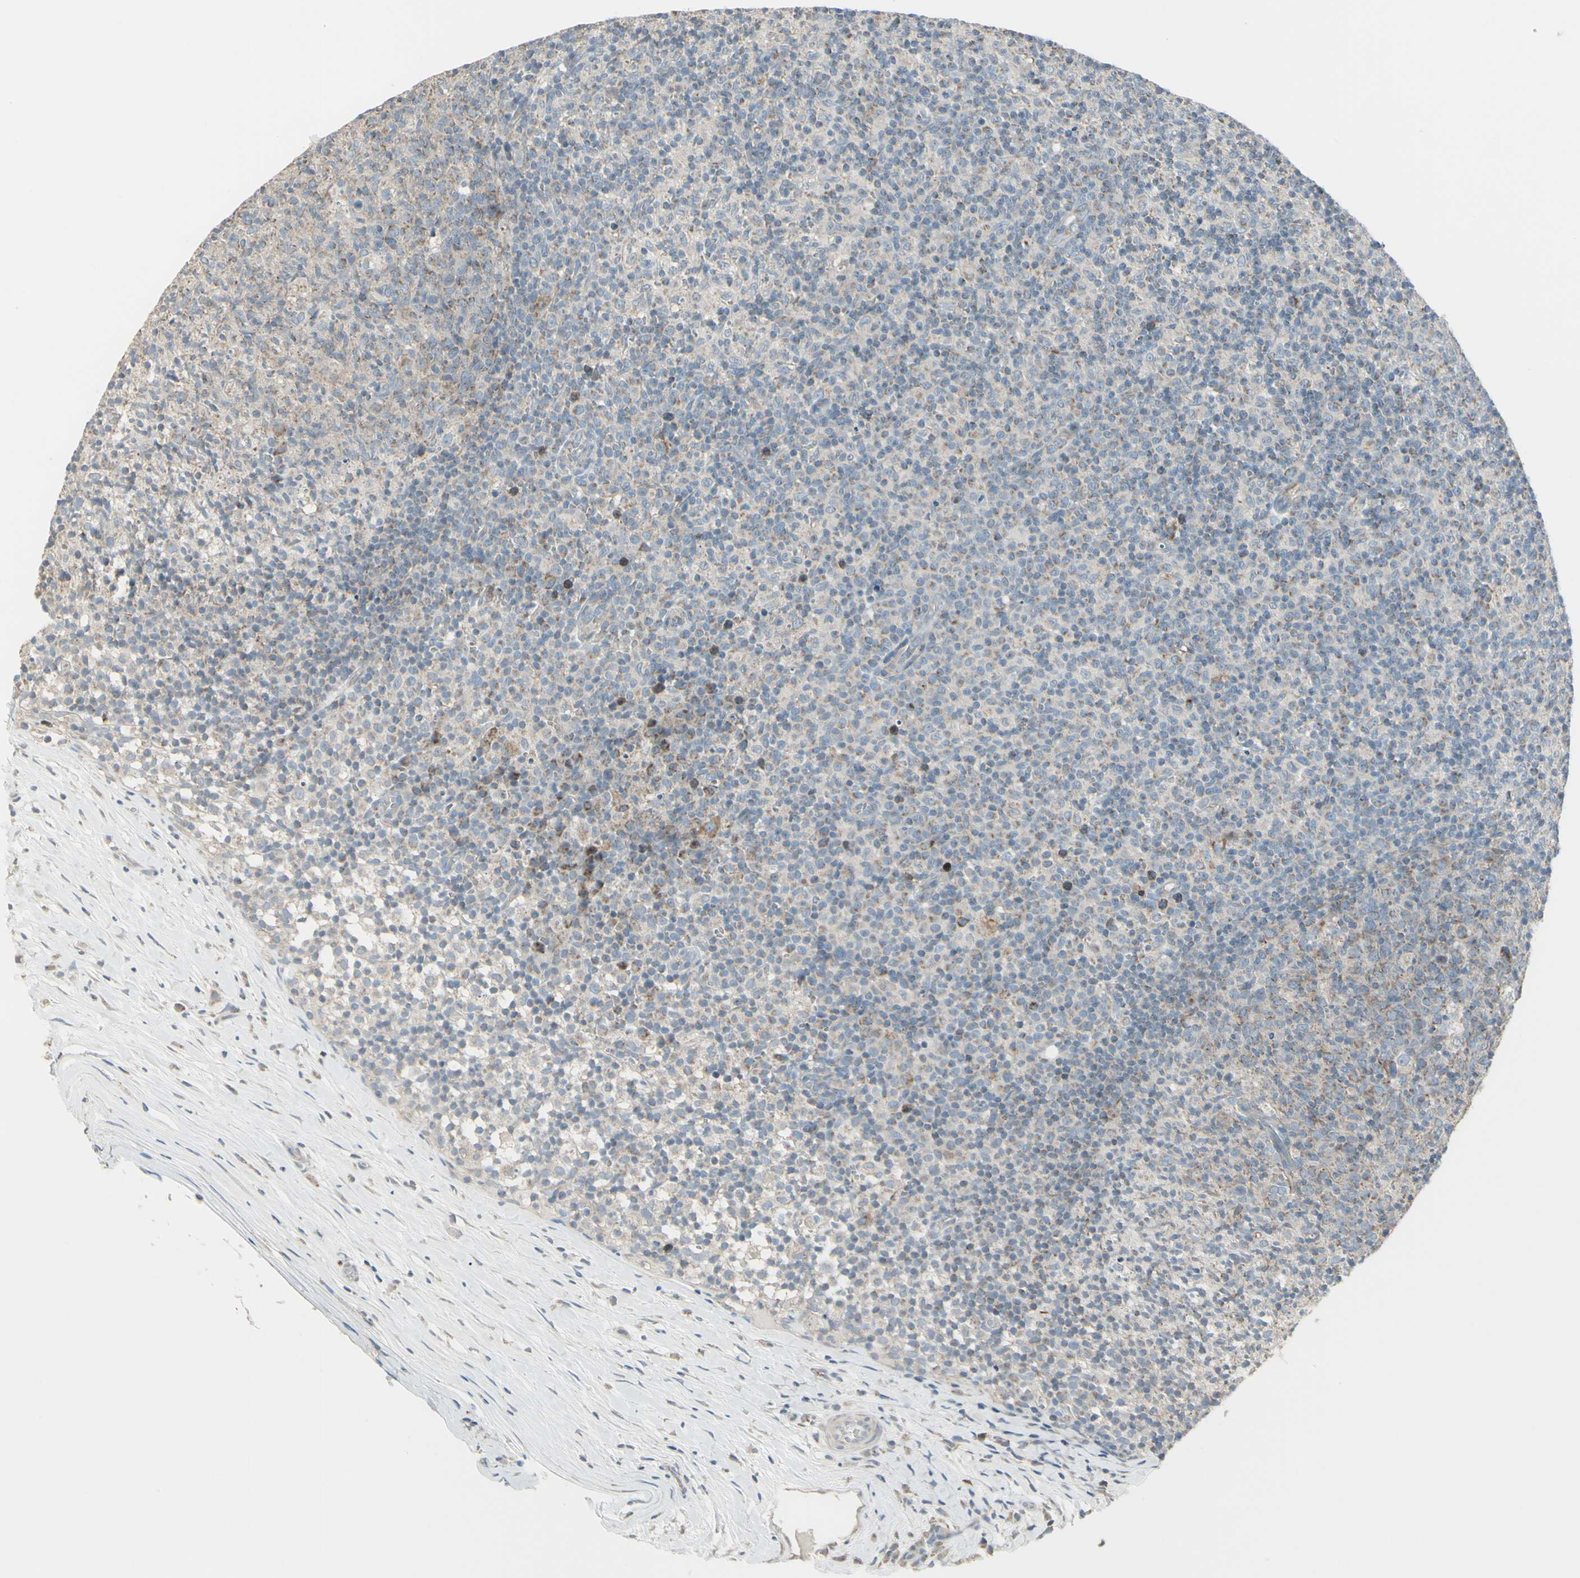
{"staining": {"intensity": "moderate", "quantity": "25%-75%", "location": "cytoplasmic/membranous"}, "tissue": "lymph node", "cell_type": "Germinal center cells", "image_type": "normal", "snomed": [{"axis": "morphology", "description": "Normal tissue, NOS"}, {"axis": "morphology", "description": "Inflammation, NOS"}, {"axis": "topography", "description": "Lymph node"}], "caption": "Germinal center cells display moderate cytoplasmic/membranous positivity in approximately 25%-75% of cells in benign lymph node. The protein of interest is stained brown, and the nuclei are stained in blue (DAB (3,3'-diaminobenzidine) IHC with brightfield microscopy, high magnification).", "gene": "FAM171B", "patient": {"sex": "male", "age": 55}}